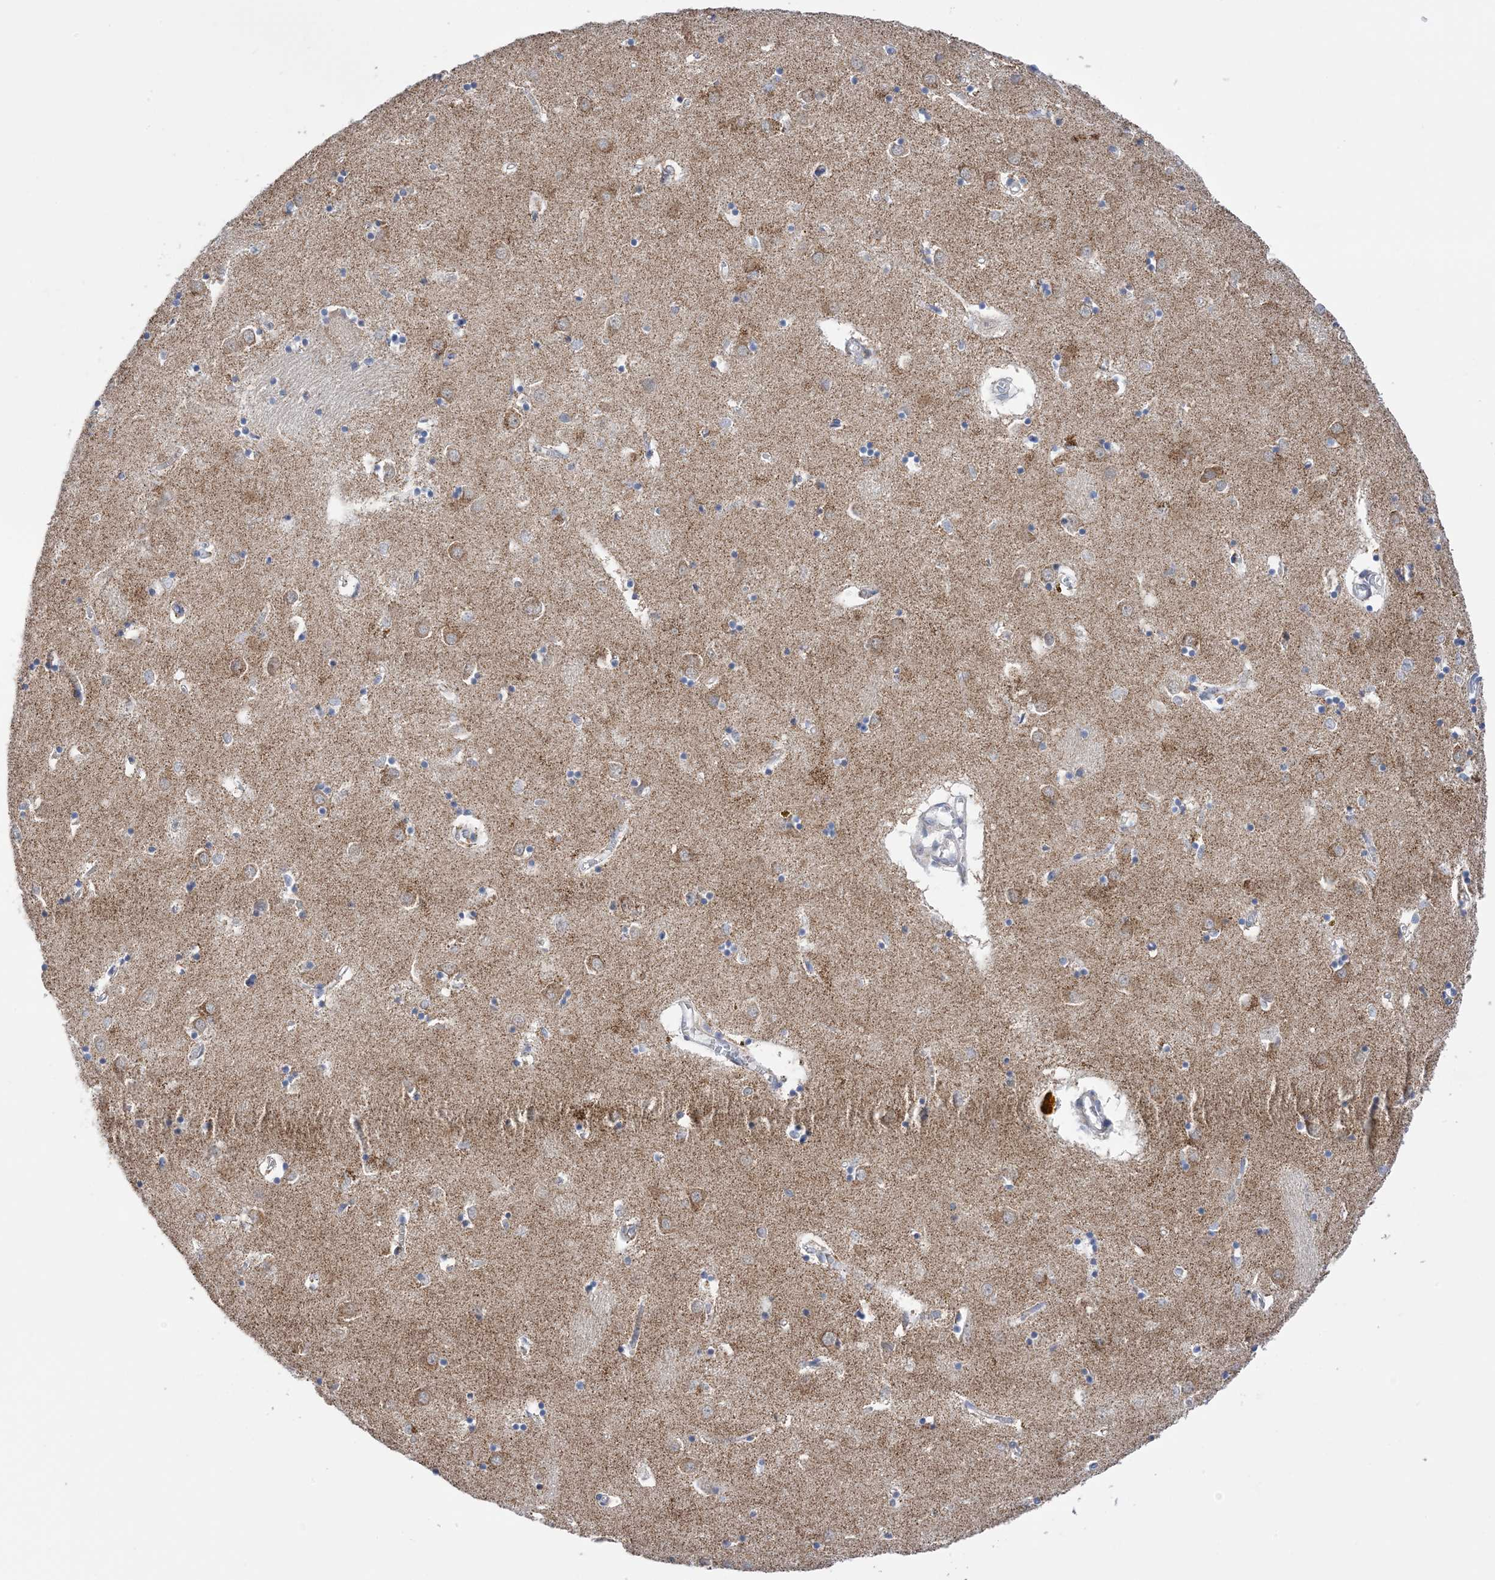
{"staining": {"intensity": "moderate", "quantity": ">75%", "location": "cytoplasmic/membranous"}, "tissue": "caudate", "cell_type": "Glial cells", "image_type": "normal", "snomed": [{"axis": "morphology", "description": "Normal tissue, NOS"}, {"axis": "topography", "description": "Lateral ventricle wall"}], "caption": "Human caudate stained for a protein (brown) reveals moderate cytoplasmic/membranous positive positivity in approximately >75% of glial cells.", "gene": "PLK4", "patient": {"sex": "male", "age": 70}}